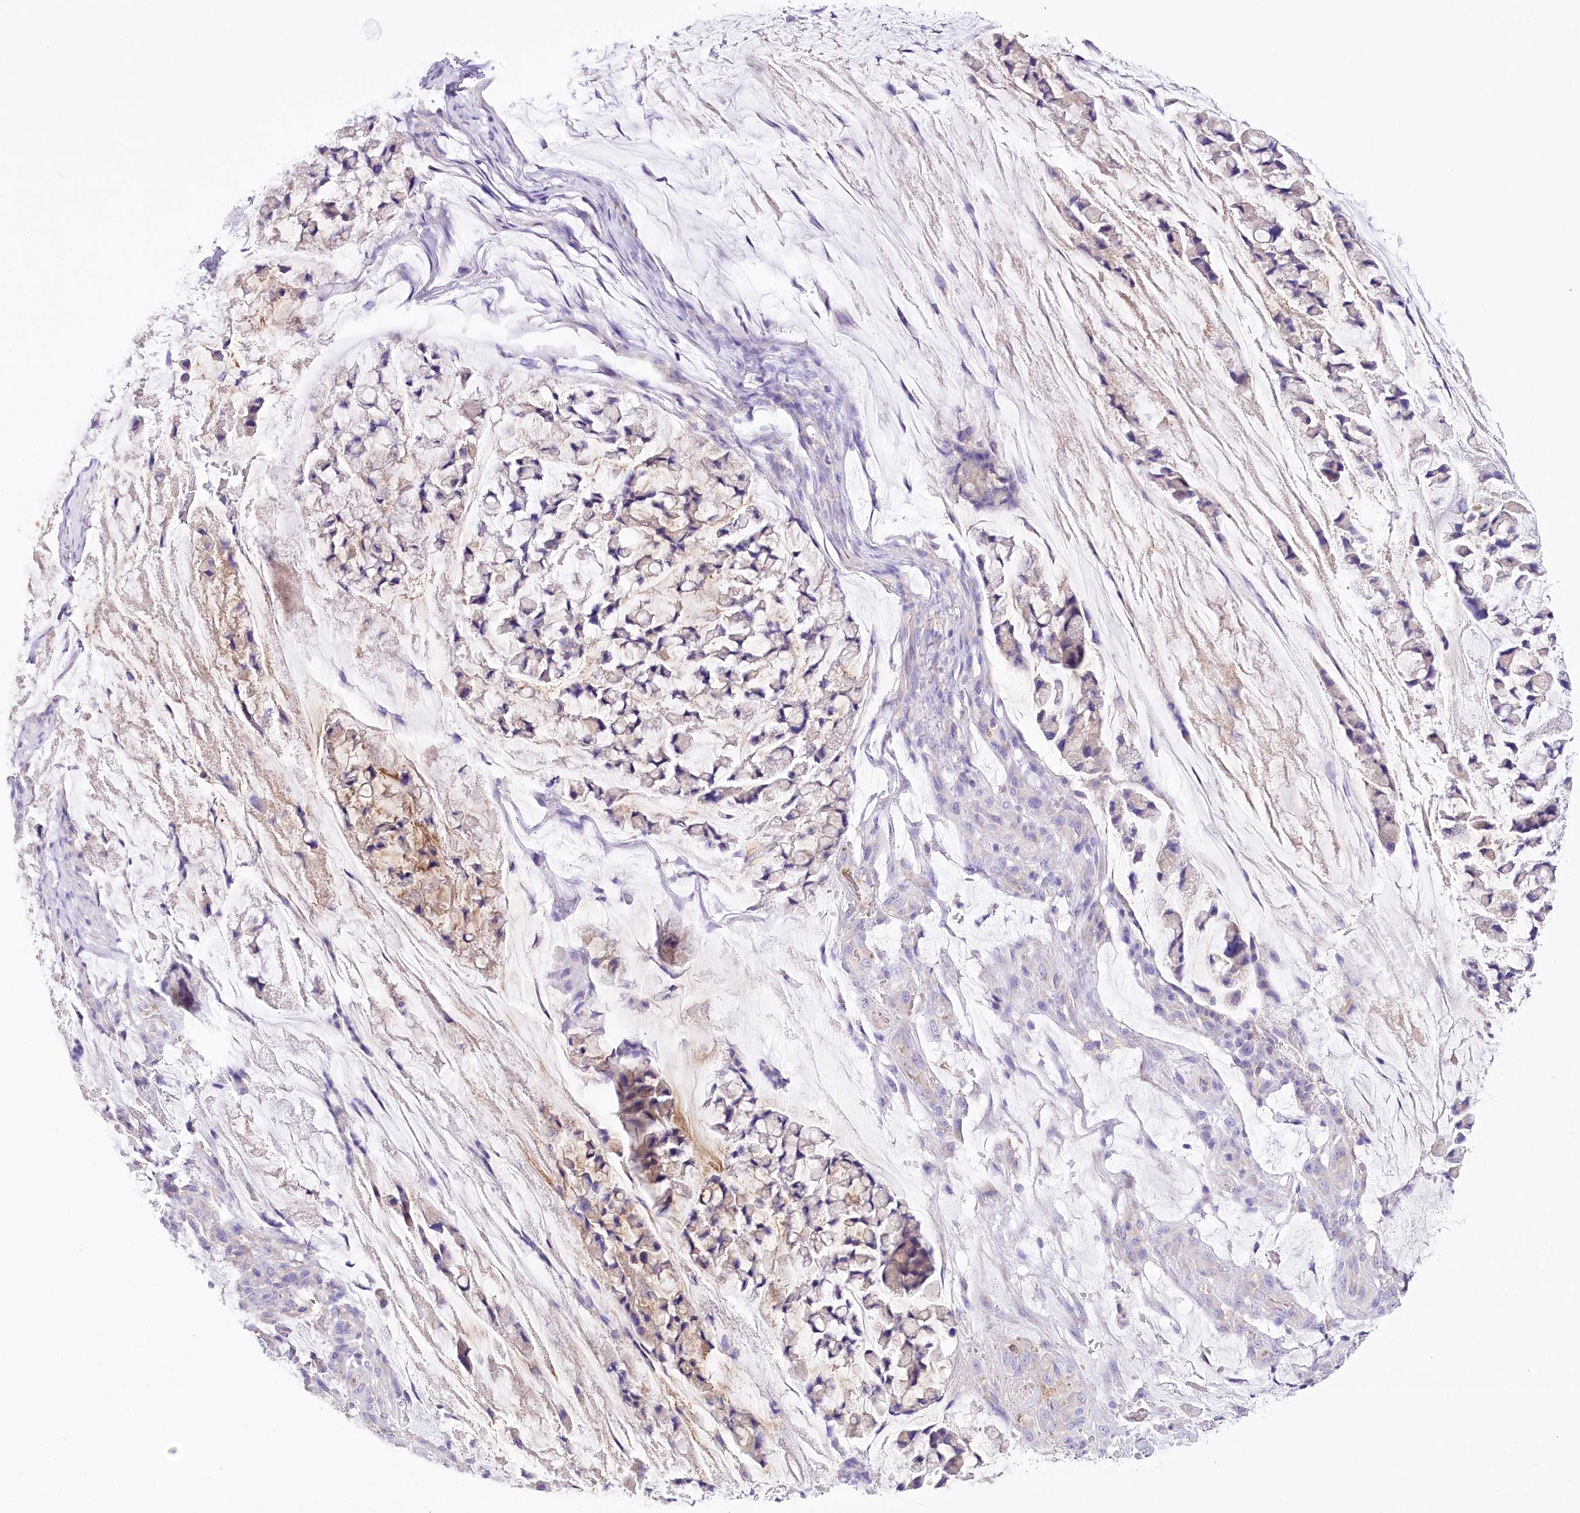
{"staining": {"intensity": "weak", "quantity": "<25%", "location": "cytoplasmic/membranous"}, "tissue": "stomach cancer", "cell_type": "Tumor cells", "image_type": "cancer", "snomed": [{"axis": "morphology", "description": "Adenocarcinoma, NOS"}, {"axis": "topography", "description": "Stomach, lower"}], "caption": "A photomicrograph of human stomach cancer is negative for staining in tumor cells. Nuclei are stained in blue.", "gene": "PRSS53", "patient": {"sex": "male", "age": 67}}